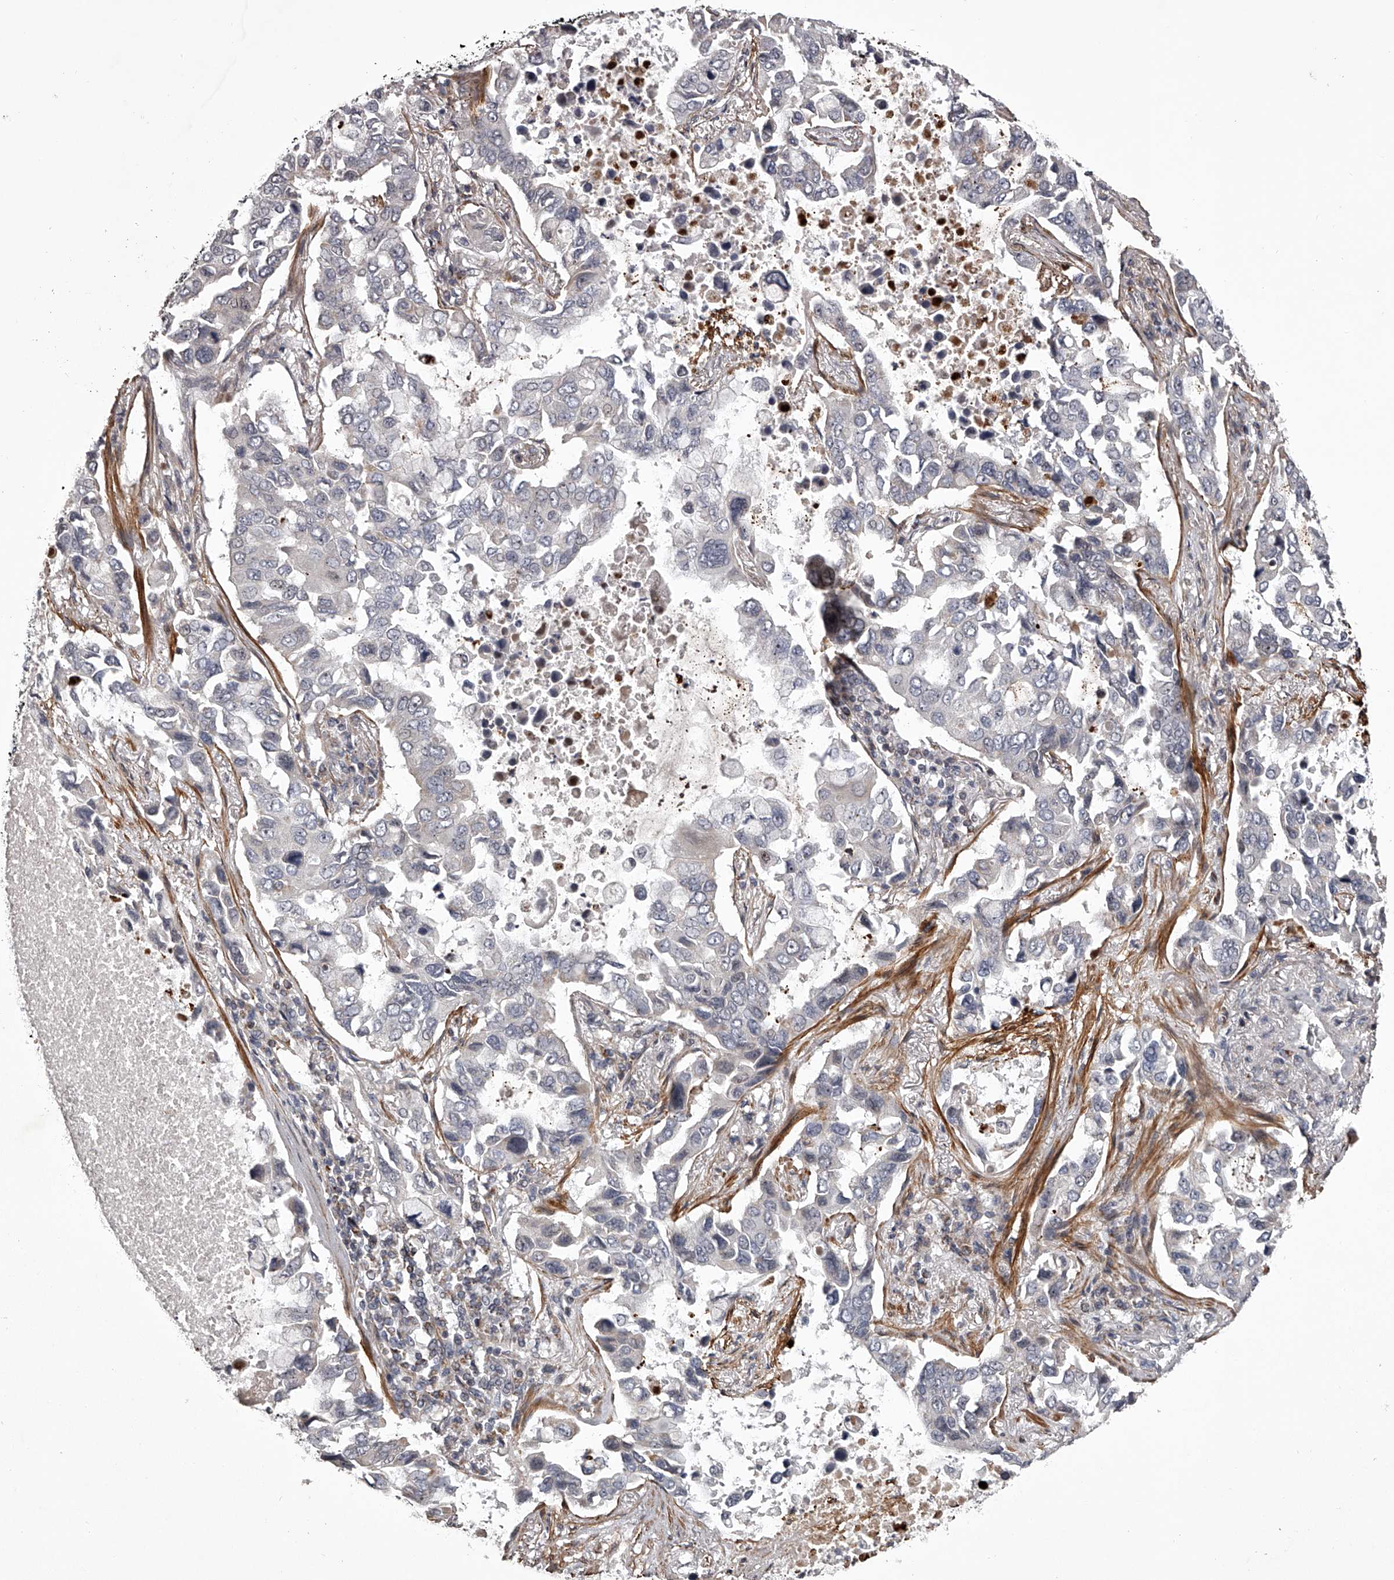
{"staining": {"intensity": "negative", "quantity": "none", "location": "none"}, "tissue": "lung cancer", "cell_type": "Tumor cells", "image_type": "cancer", "snomed": [{"axis": "morphology", "description": "Adenocarcinoma, NOS"}, {"axis": "topography", "description": "Lung"}], "caption": "Lung cancer (adenocarcinoma) was stained to show a protein in brown. There is no significant positivity in tumor cells.", "gene": "RRP36", "patient": {"sex": "male", "age": 64}}